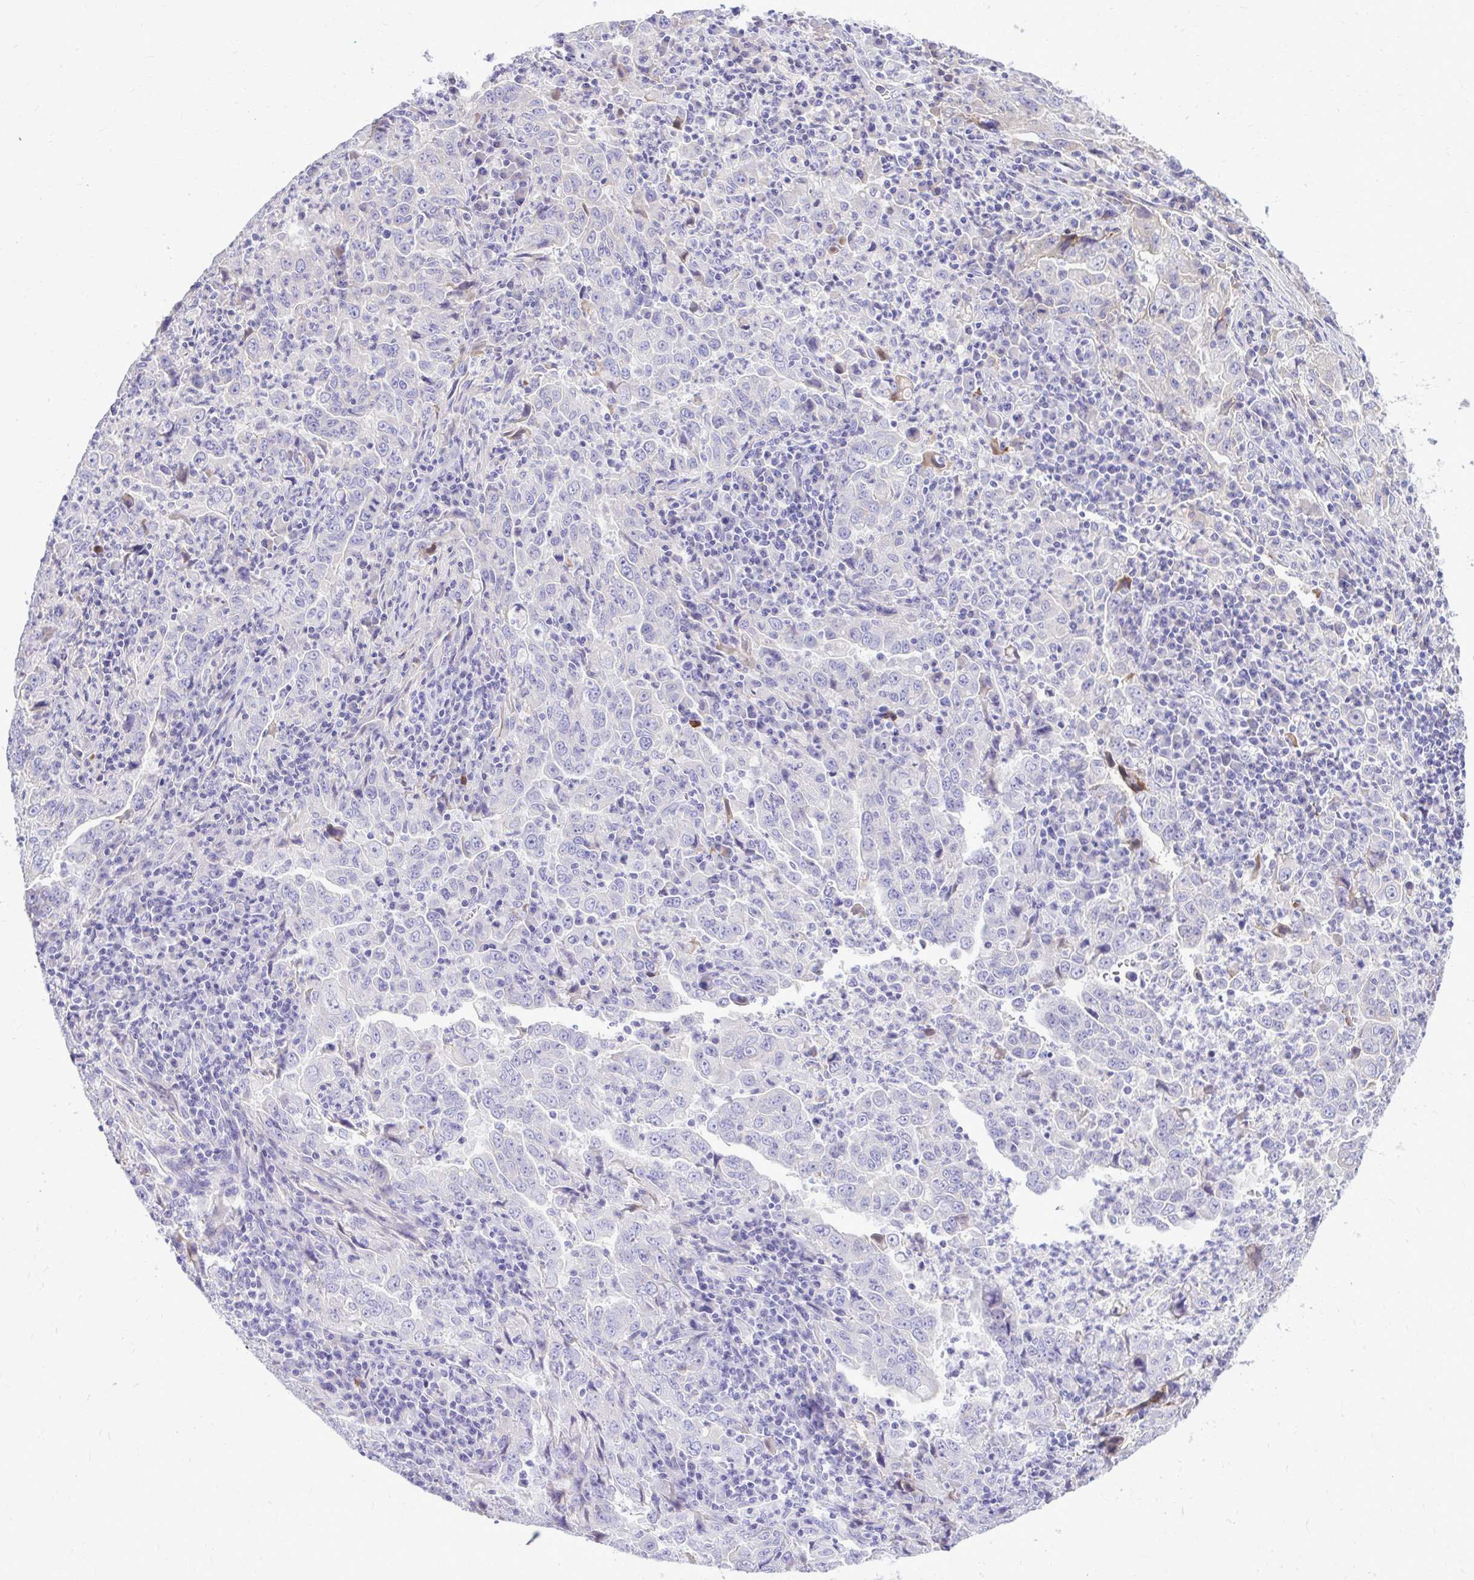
{"staining": {"intensity": "negative", "quantity": "none", "location": "none"}, "tissue": "lung cancer", "cell_type": "Tumor cells", "image_type": "cancer", "snomed": [{"axis": "morphology", "description": "Adenocarcinoma, NOS"}, {"axis": "topography", "description": "Lung"}], "caption": "This is an immunohistochemistry (IHC) micrograph of lung cancer. There is no staining in tumor cells.", "gene": "HRG", "patient": {"sex": "male", "age": 67}}